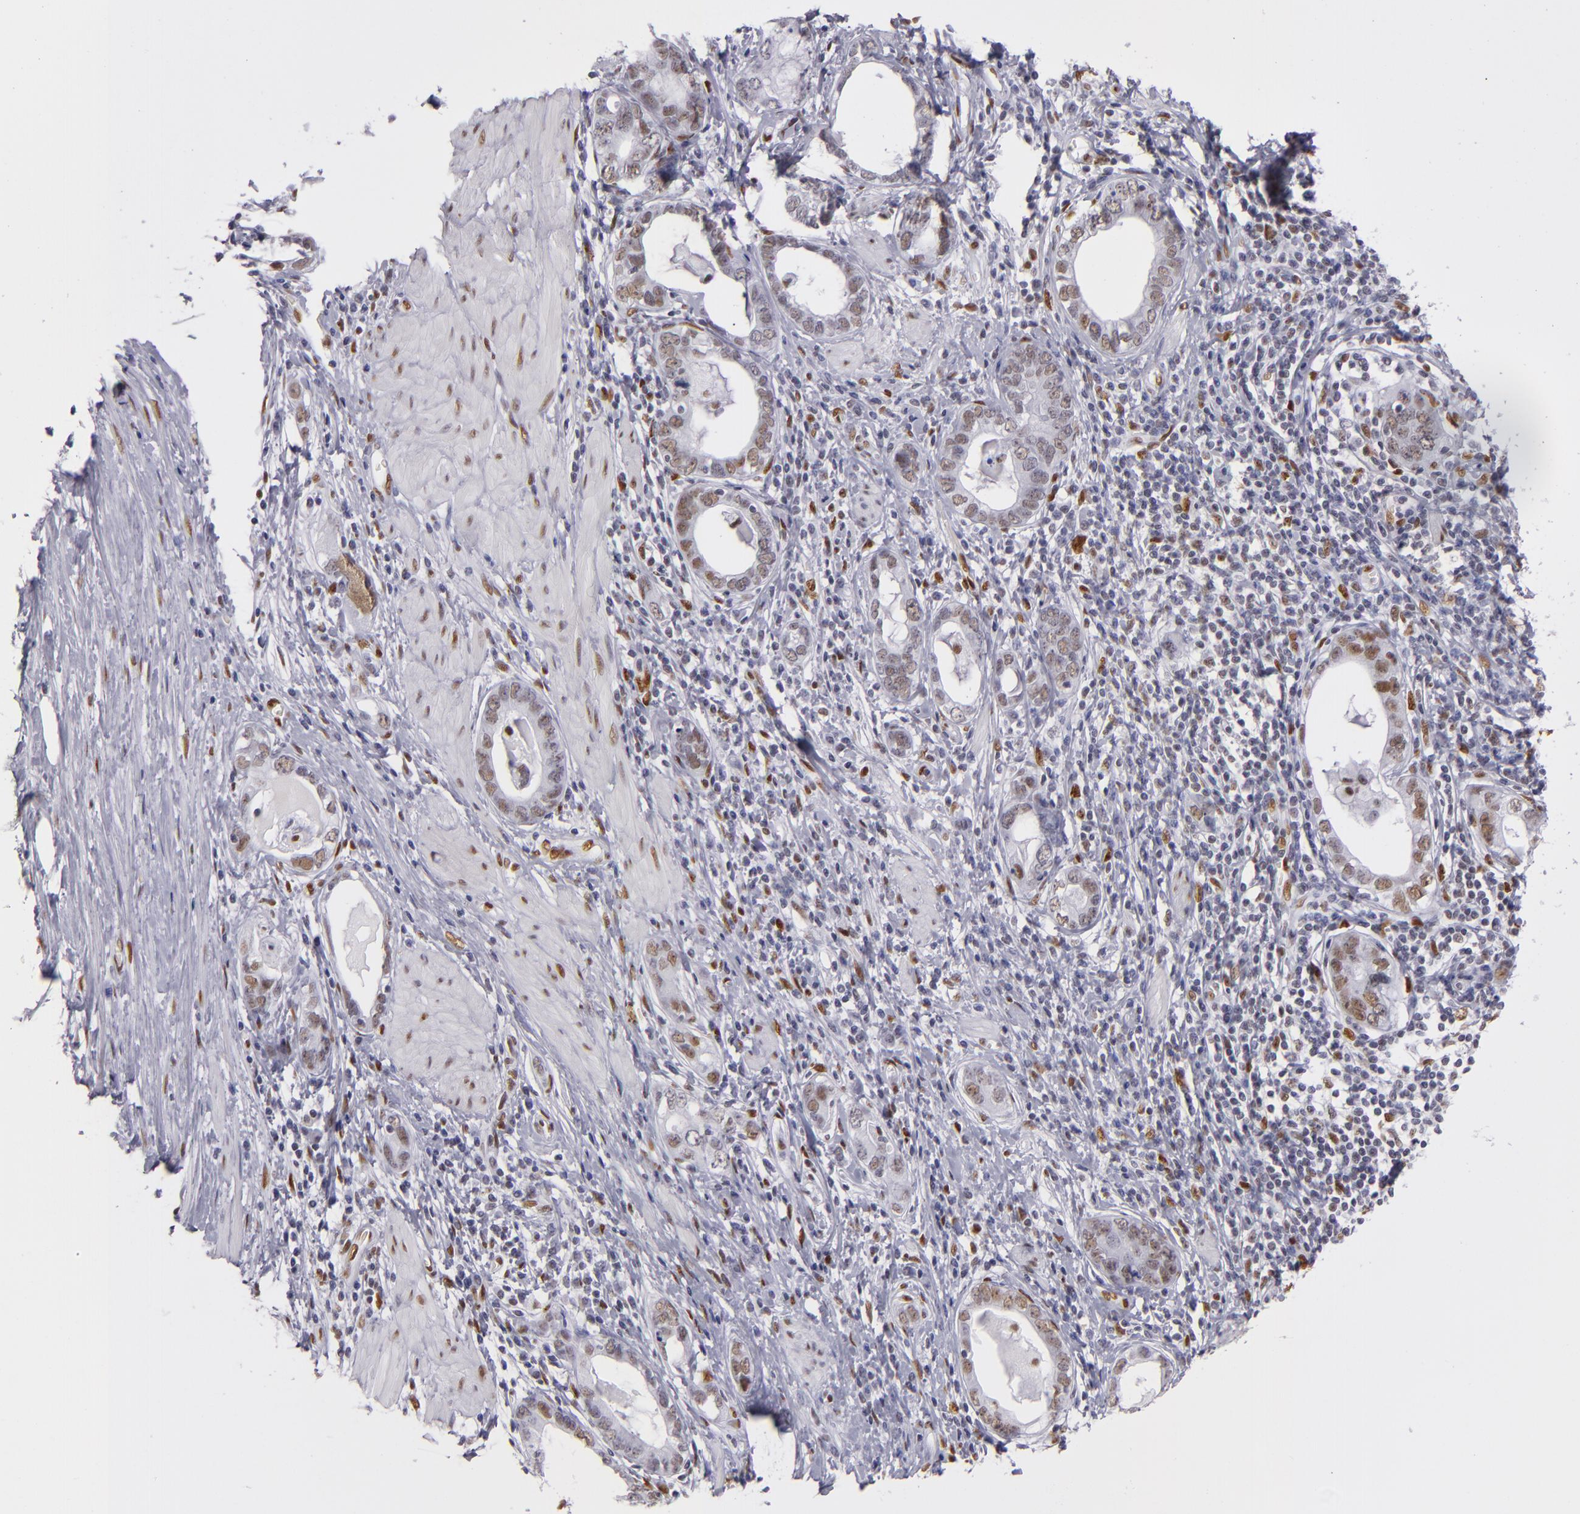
{"staining": {"intensity": "moderate", "quantity": "25%-75%", "location": "nuclear"}, "tissue": "stomach cancer", "cell_type": "Tumor cells", "image_type": "cancer", "snomed": [{"axis": "morphology", "description": "Adenocarcinoma, NOS"}, {"axis": "topography", "description": "Stomach, lower"}], "caption": "Moderate nuclear staining for a protein is identified in approximately 25%-75% of tumor cells of stomach cancer using IHC.", "gene": "TOP3A", "patient": {"sex": "female", "age": 93}}